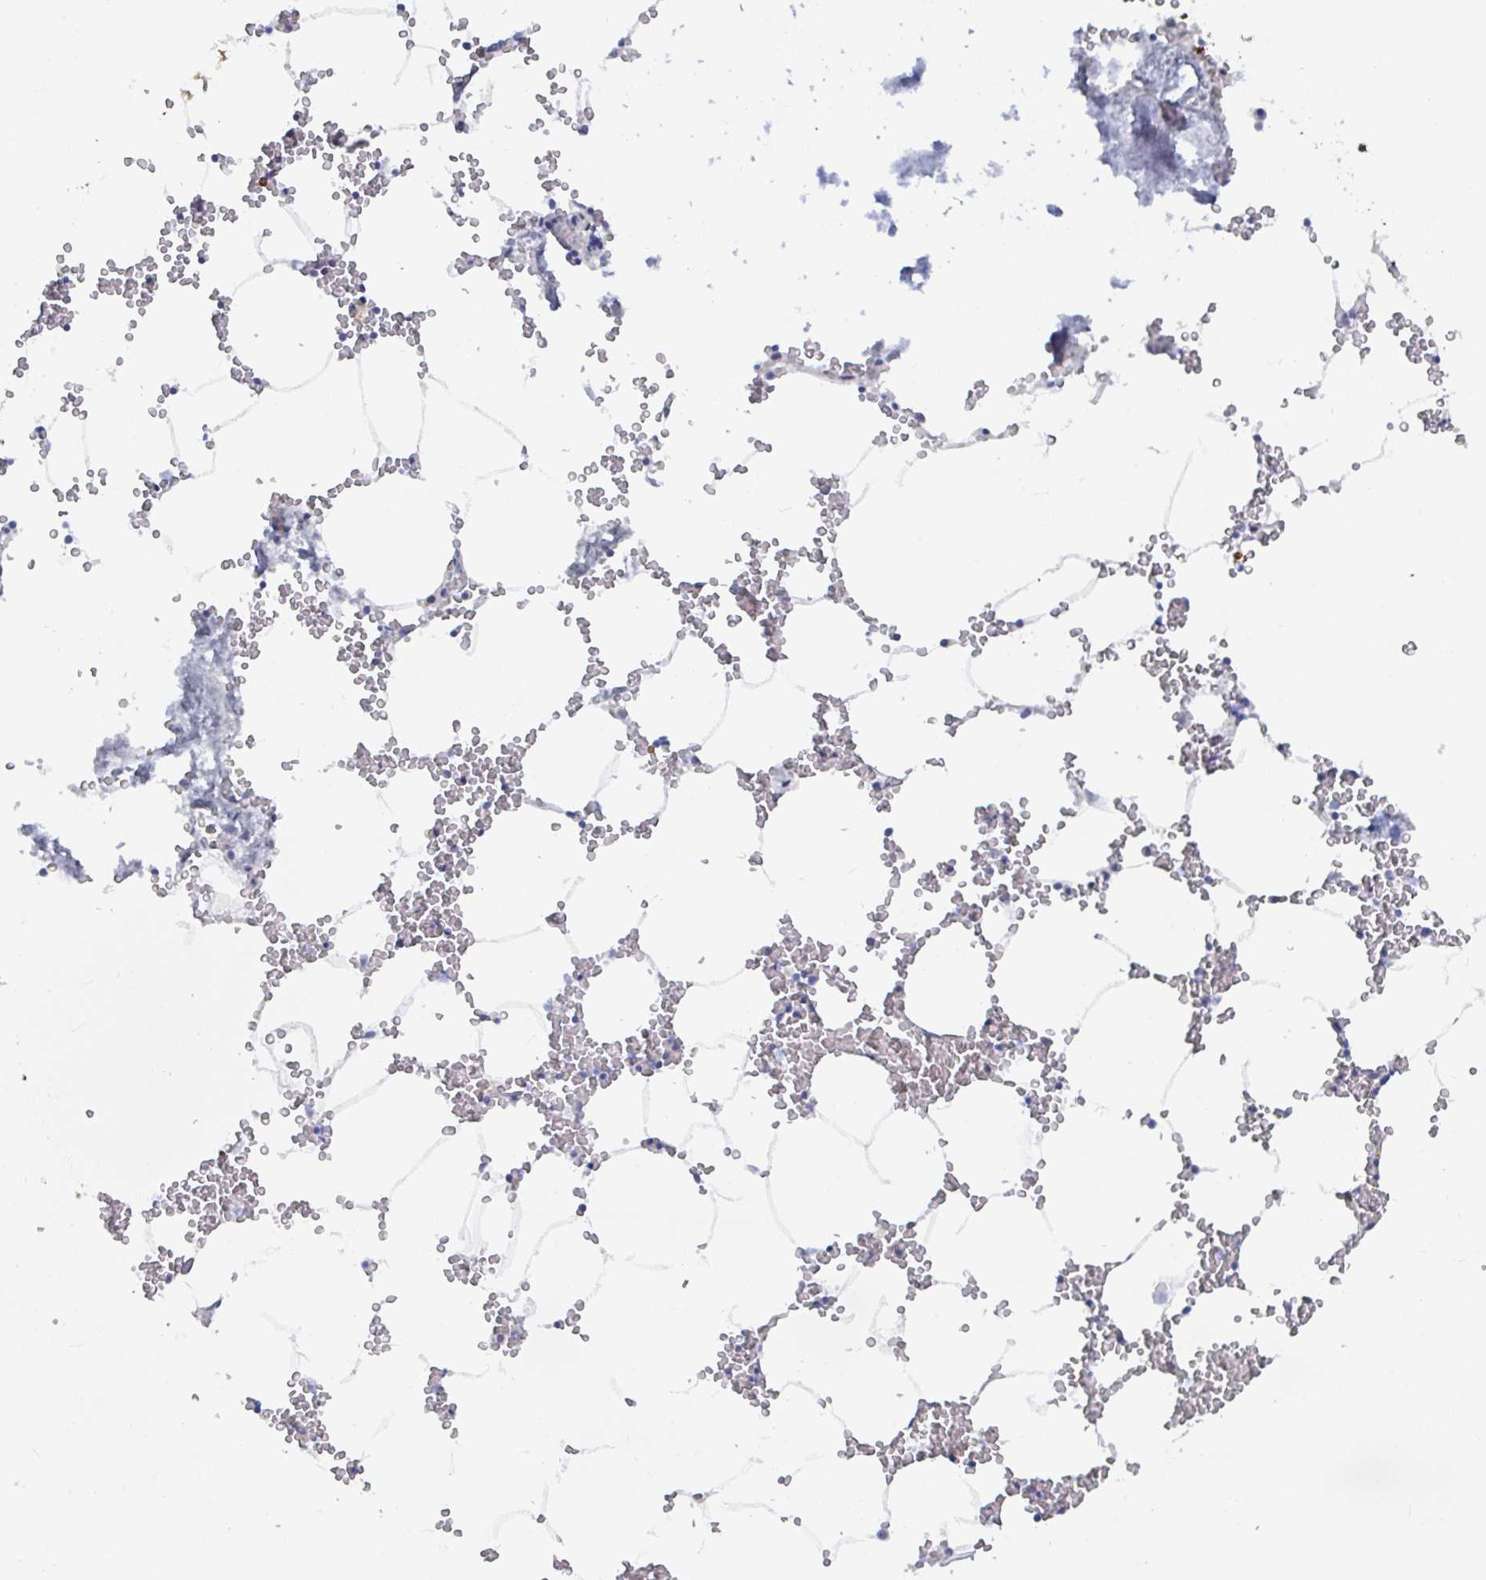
{"staining": {"intensity": "negative", "quantity": "none", "location": "none"}, "tissue": "bone marrow", "cell_type": "Hematopoietic cells", "image_type": "normal", "snomed": [{"axis": "morphology", "description": "Normal tissue, NOS"}, {"axis": "topography", "description": "Bone marrow"}], "caption": "Immunohistochemical staining of unremarkable human bone marrow displays no significant positivity in hematopoietic cells. The staining was performed using DAB to visualize the protein expression in brown, while the nuclei were stained in blue with hematoxylin (Magnification: 20x).", "gene": "CAMKV", "patient": {"sex": "male", "age": 54}}